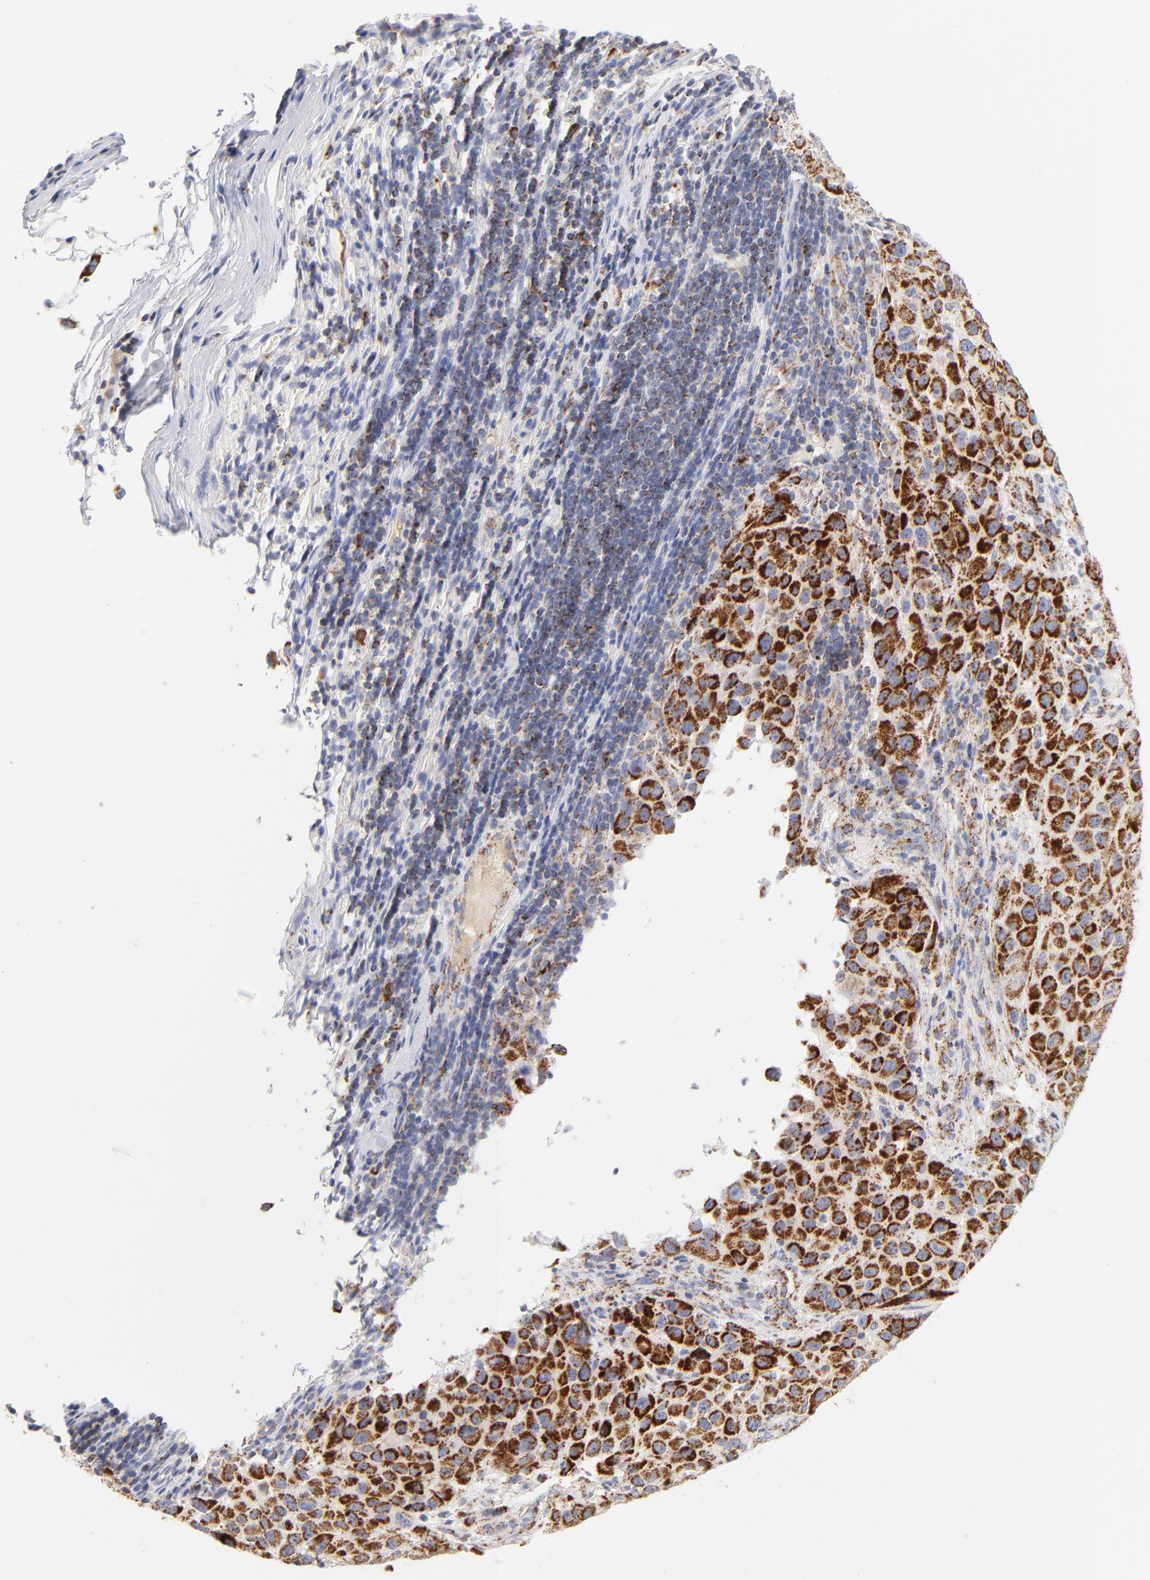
{"staining": {"intensity": "strong", "quantity": ">75%", "location": "cytoplasmic/membranous"}, "tissue": "melanoma", "cell_type": "Tumor cells", "image_type": "cancer", "snomed": [{"axis": "morphology", "description": "Malignant melanoma, Metastatic site"}, {"axis": "topography", "description": "Lymph node"}], "caption": "Malignant melanoma (metastatic site) stained with a protein marker demonstrates strong staining in tumor cells.", "gene": "DLAT", "patient": {"sex": "male", "age": 61}}